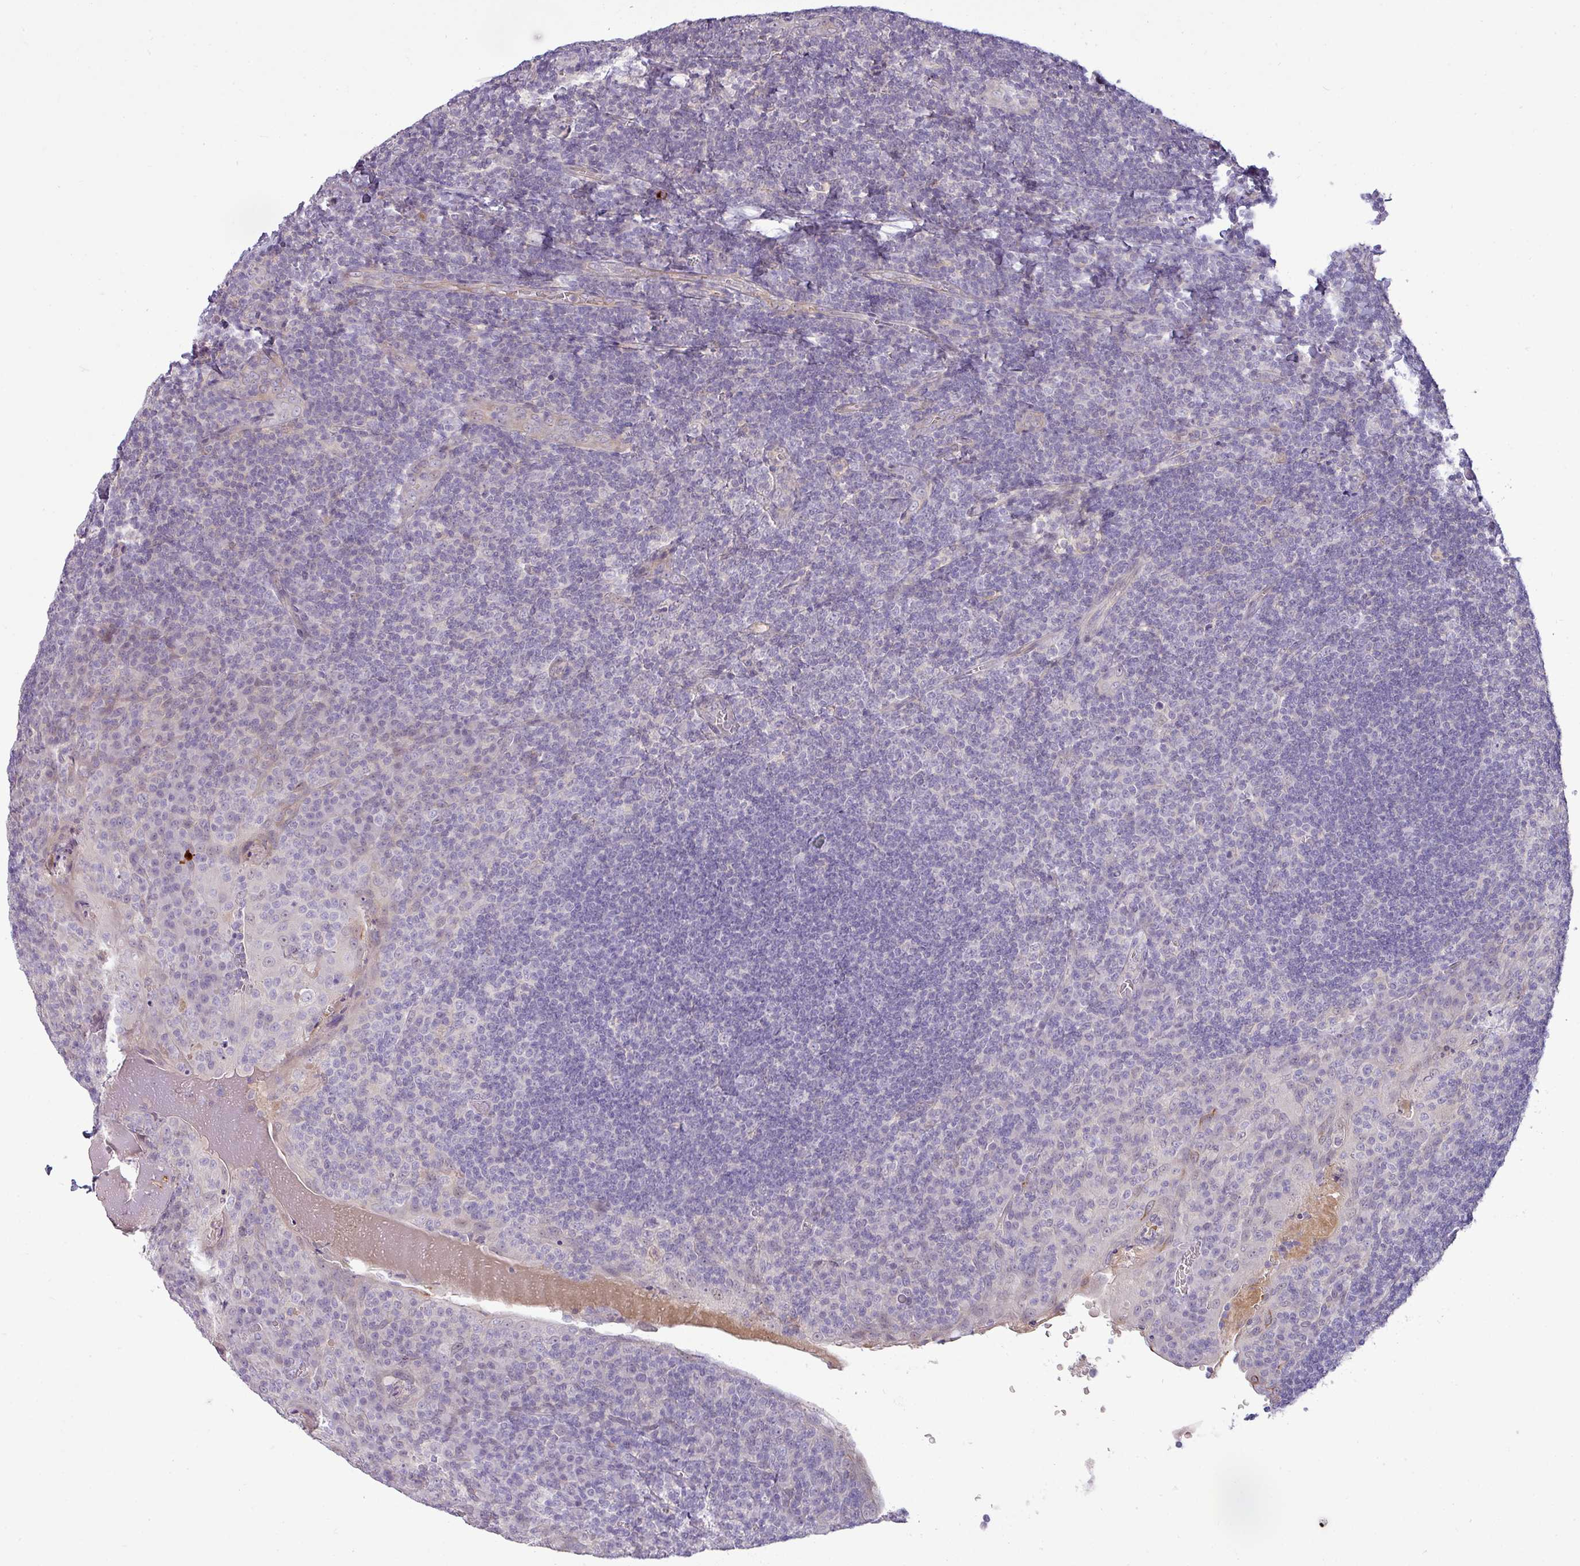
{"staining": {"intensity": "negative", "quantity": "none", "location": "none"}, "tissue": "tonsil", "cell_type": "Germinal center cells", "image_type": "normal", "snomed": [{"axis": "morphology", "description": "Normal tissue, NOS"}, {"axis": "topography", "description": "Tonsil"}], "caption": "Immunohistochemical staining of benign human tonsil displays no significant expression in germinal center cells.", "gene": "APOM", "patient": {"sex": "male", "age": 17}}